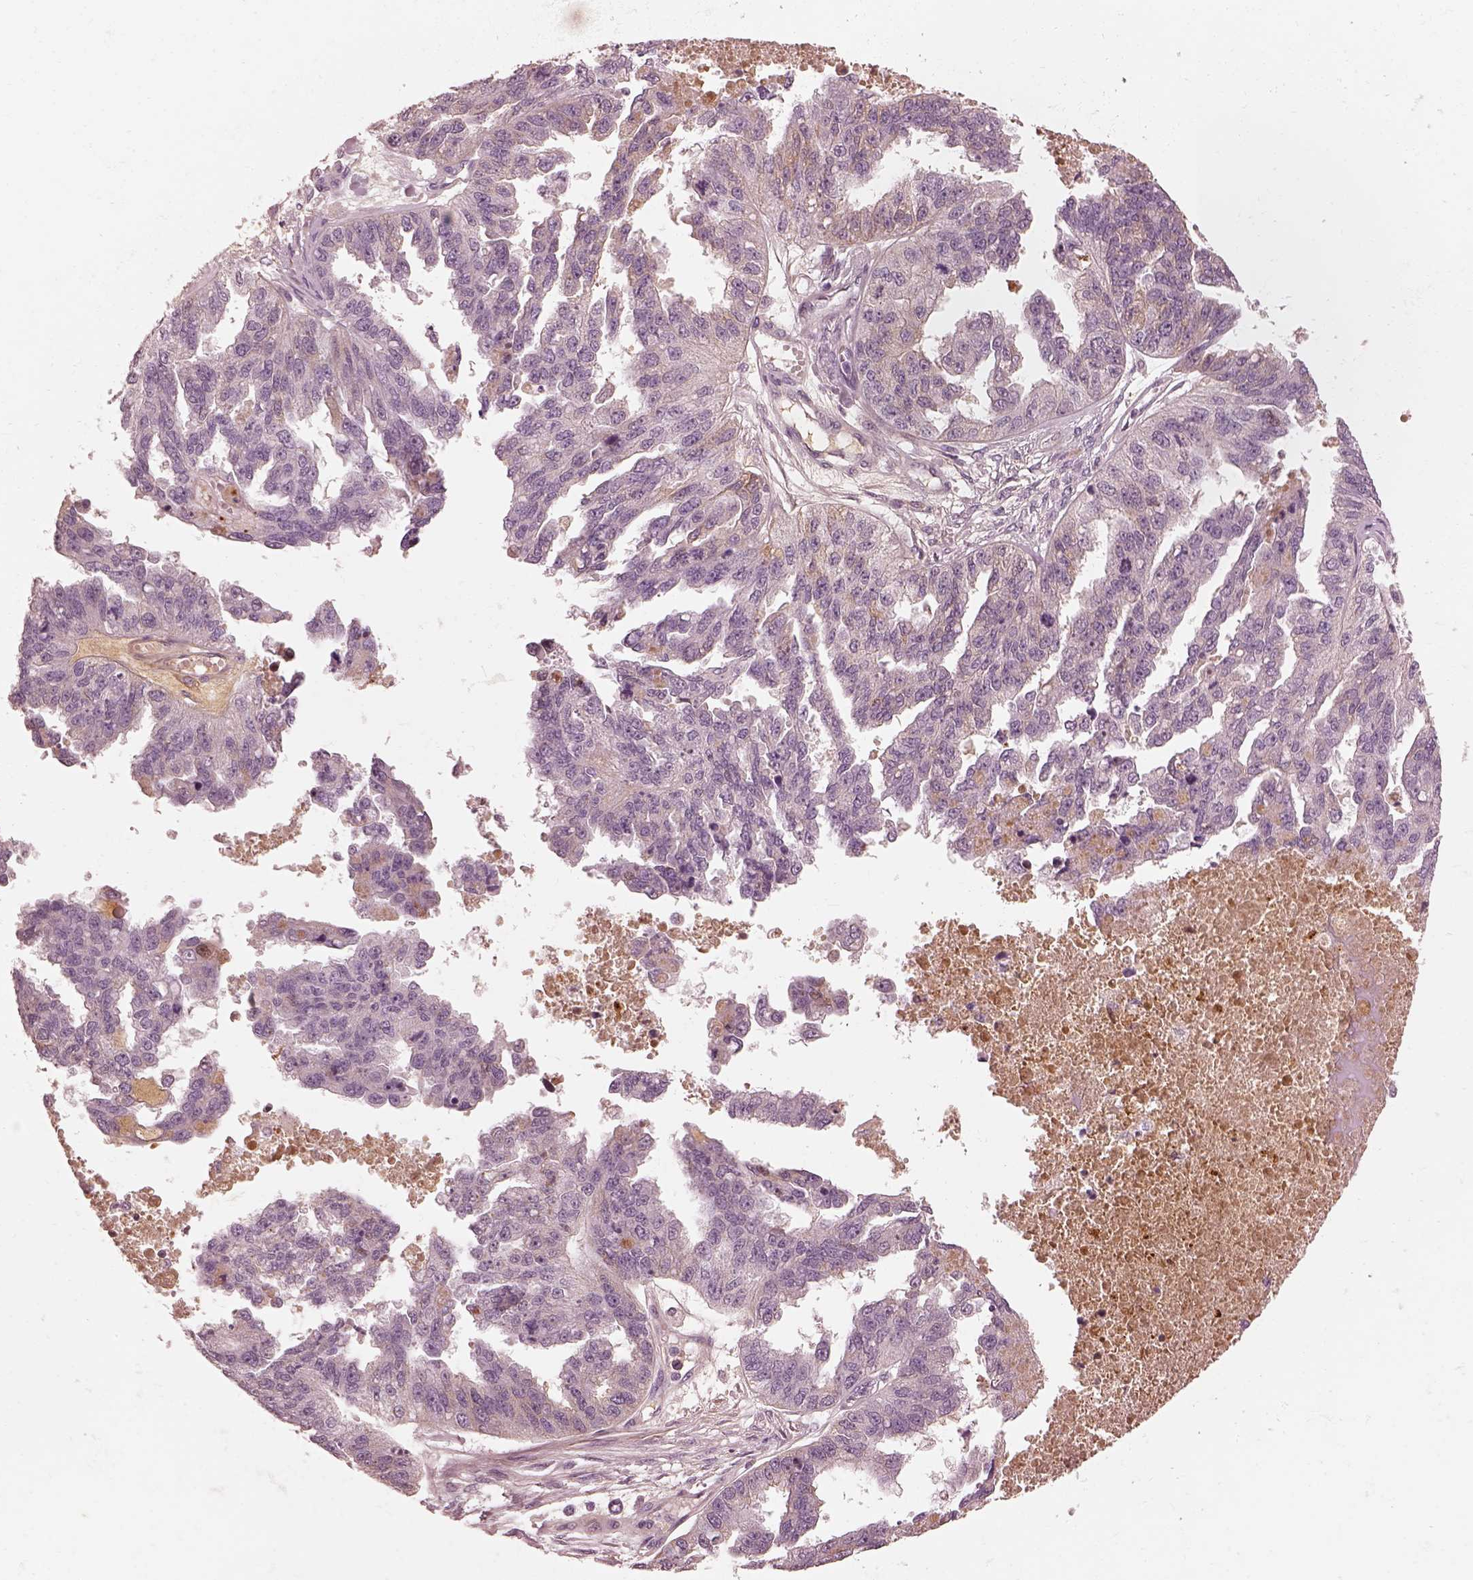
{"staining": {"intensity": "negative", "quantity": "none", "location": "none"}, "tissue": "ovarian cancer", "cell_type": "Tumor cells", "image_type": "cancer", "snomed": [{"axis": "morphology", "description": "Cystadenocarcinoma, serous, NOS"}, {"axis": "topography", "description": "Ovary"}], "caption": "Immunohistochemistry (IHC) of serous cystadenocarcinoma (ovarian) shows no staining in tumor cells. (DAB (3,3'-diaminobenzidine) immunohistochemistry (IHC) with hematoxylin counter stain).", "gene": "KCNA2", "patient": {"sex": "female", "age": 58}}